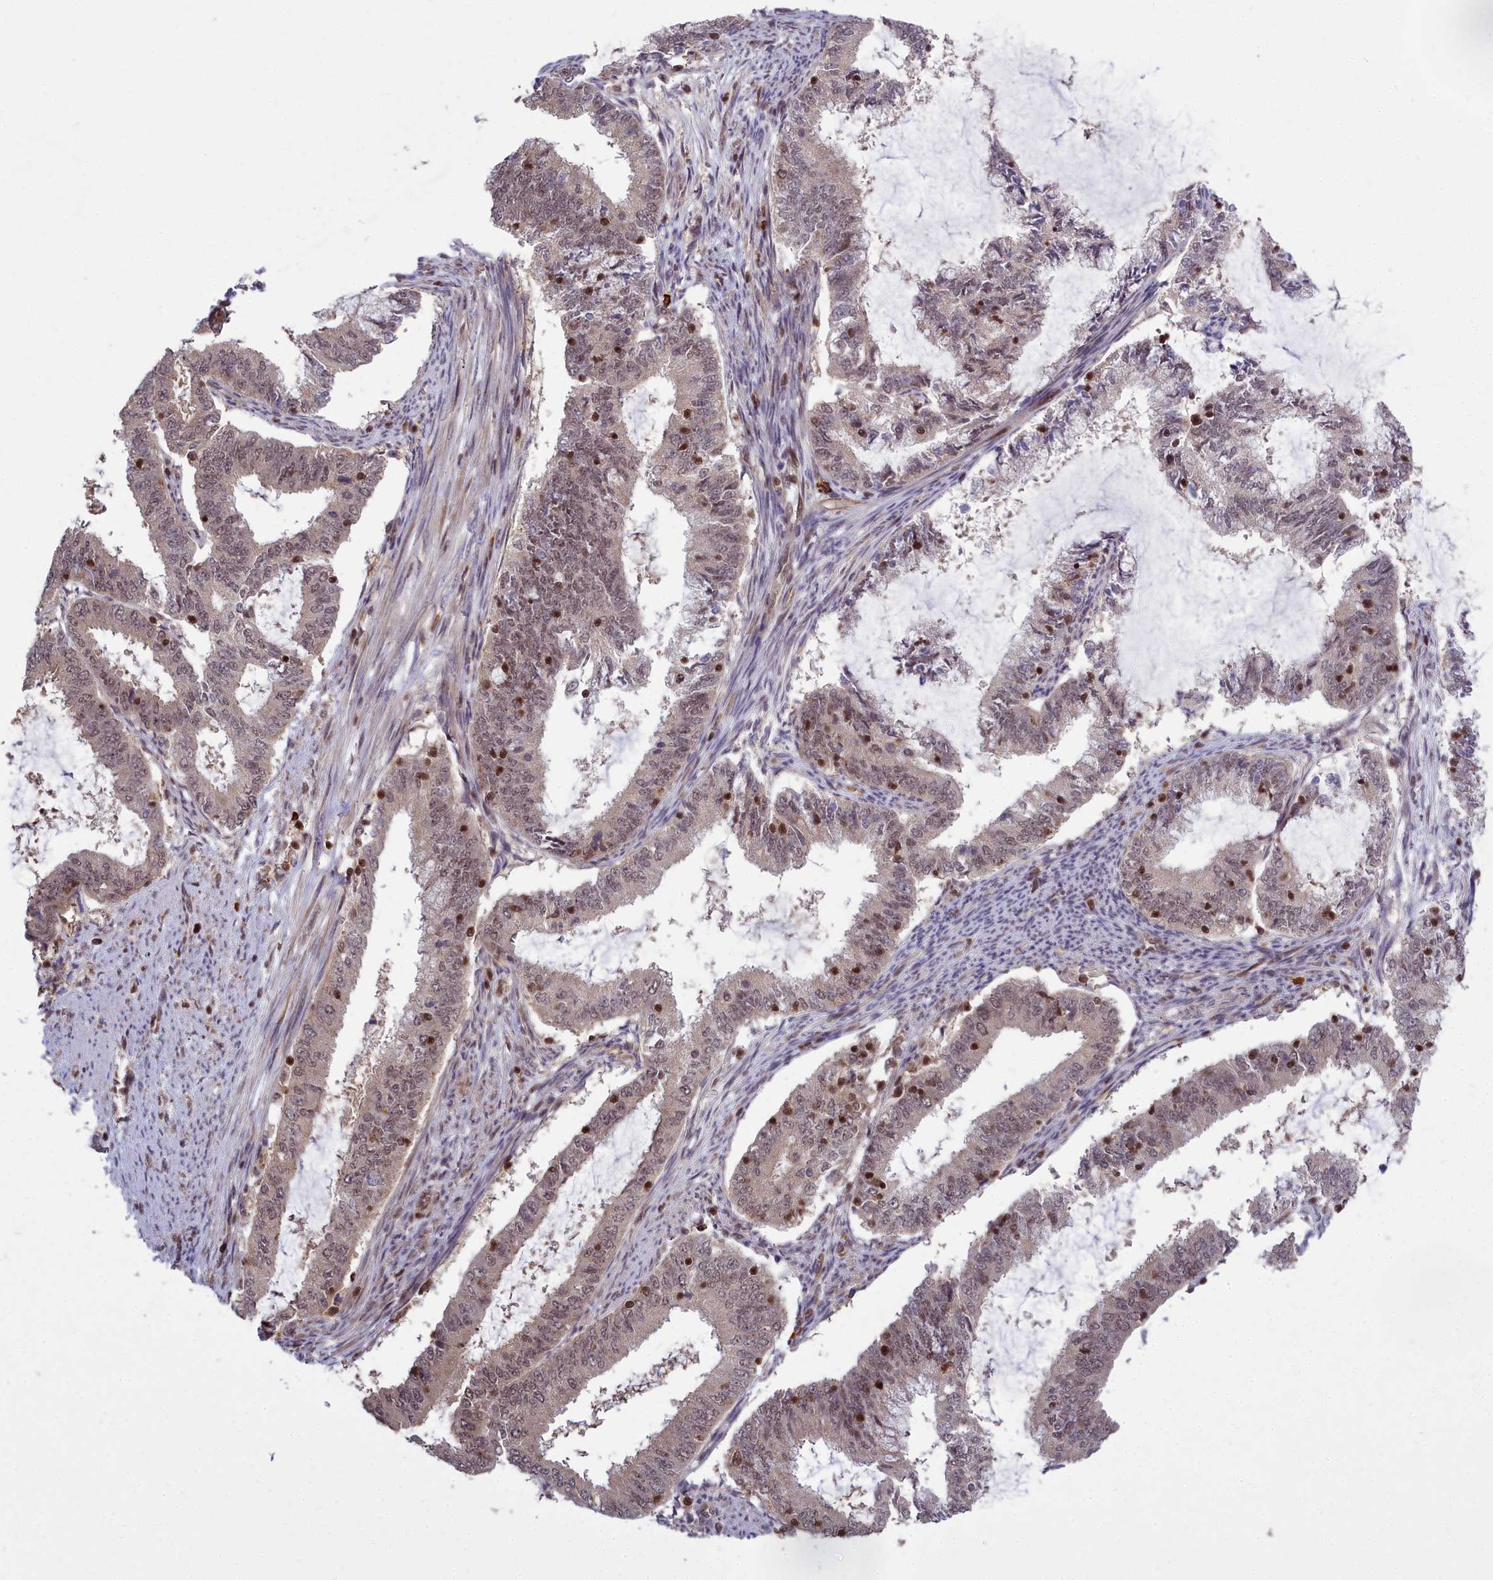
{"staining": {"intensity": "weak", "quantity": "25%-75%", "location": "nuclear"}, "tissue": "endometrial cancer", "cell_type": "Tumor cells", "image_type": "cancer", "snomed": [{"axis": "morphology", "description": "Adenocarcinoma, NOS"}, {"axis": "topography", "description": "Endometrium"}], "caption": "There is low levels of weak nuclear positivity in tumor cells of adenocarcinoma (endometrial), as demonstrated by immunohistochemical staining (brown color).", "gene": "GMEB1", "patient": {"sex": "female", "age": 51}}